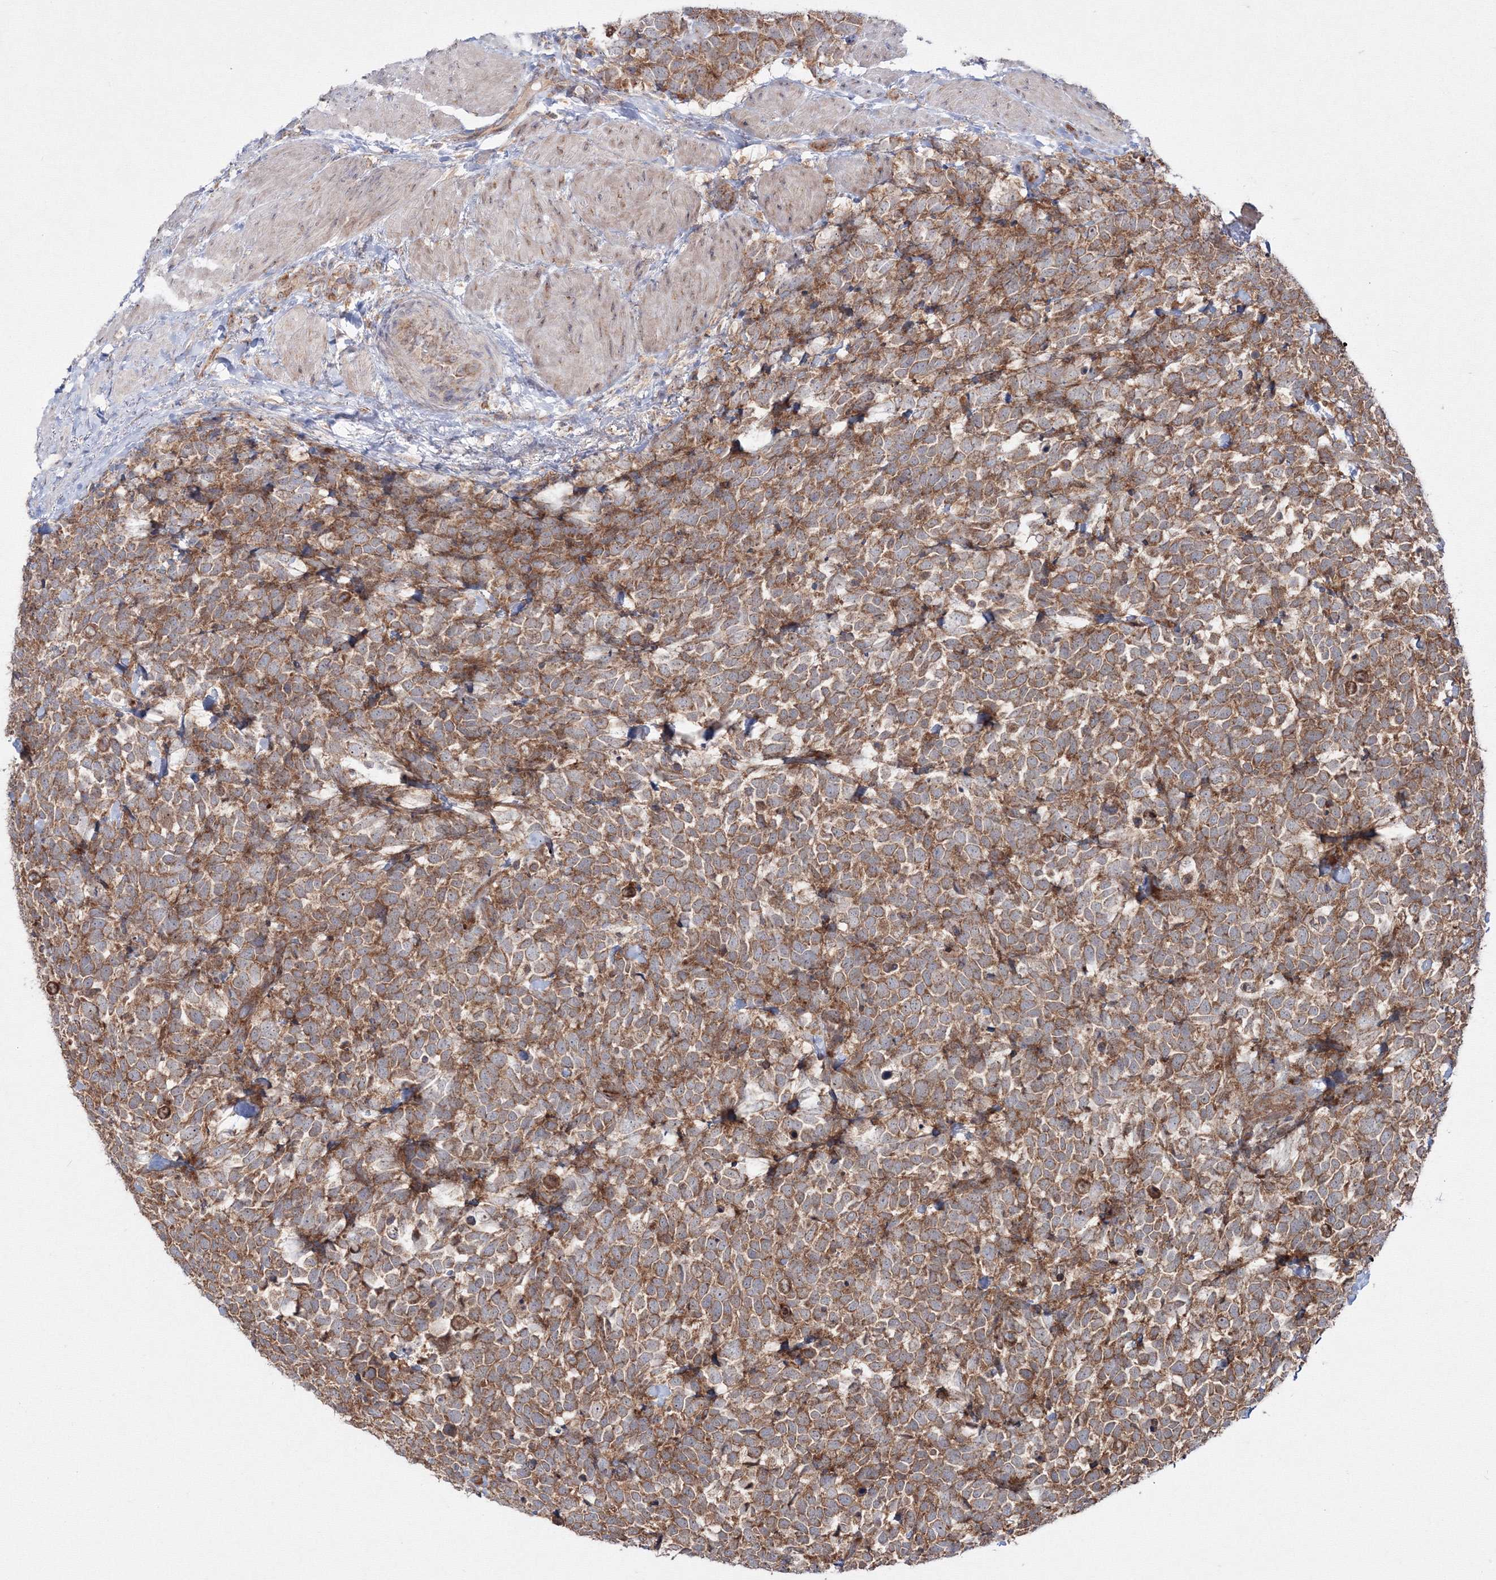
{"staining": {"intensity": "strong", "quantity": ">75%", "location": "cytoplasmic/membranous"}, "tissue": "urothelial cancer", "cell_type": "Tumor cells", "image_type": "cancer", "snomed": [{"axis": "morphology", "description": "Urothelial carcinoma, High grade"}, {"axis": "topography", "description": "Urinary bladder"}], "caption": "Human urothelial carcinoma (high-grade) stained with a brown dye demonstrates strong cytoplasmic/membranous positive staining in about >75% of tumor cells.", "gene": "PEX13", "patient": {"sex": "female", "age": 82}}